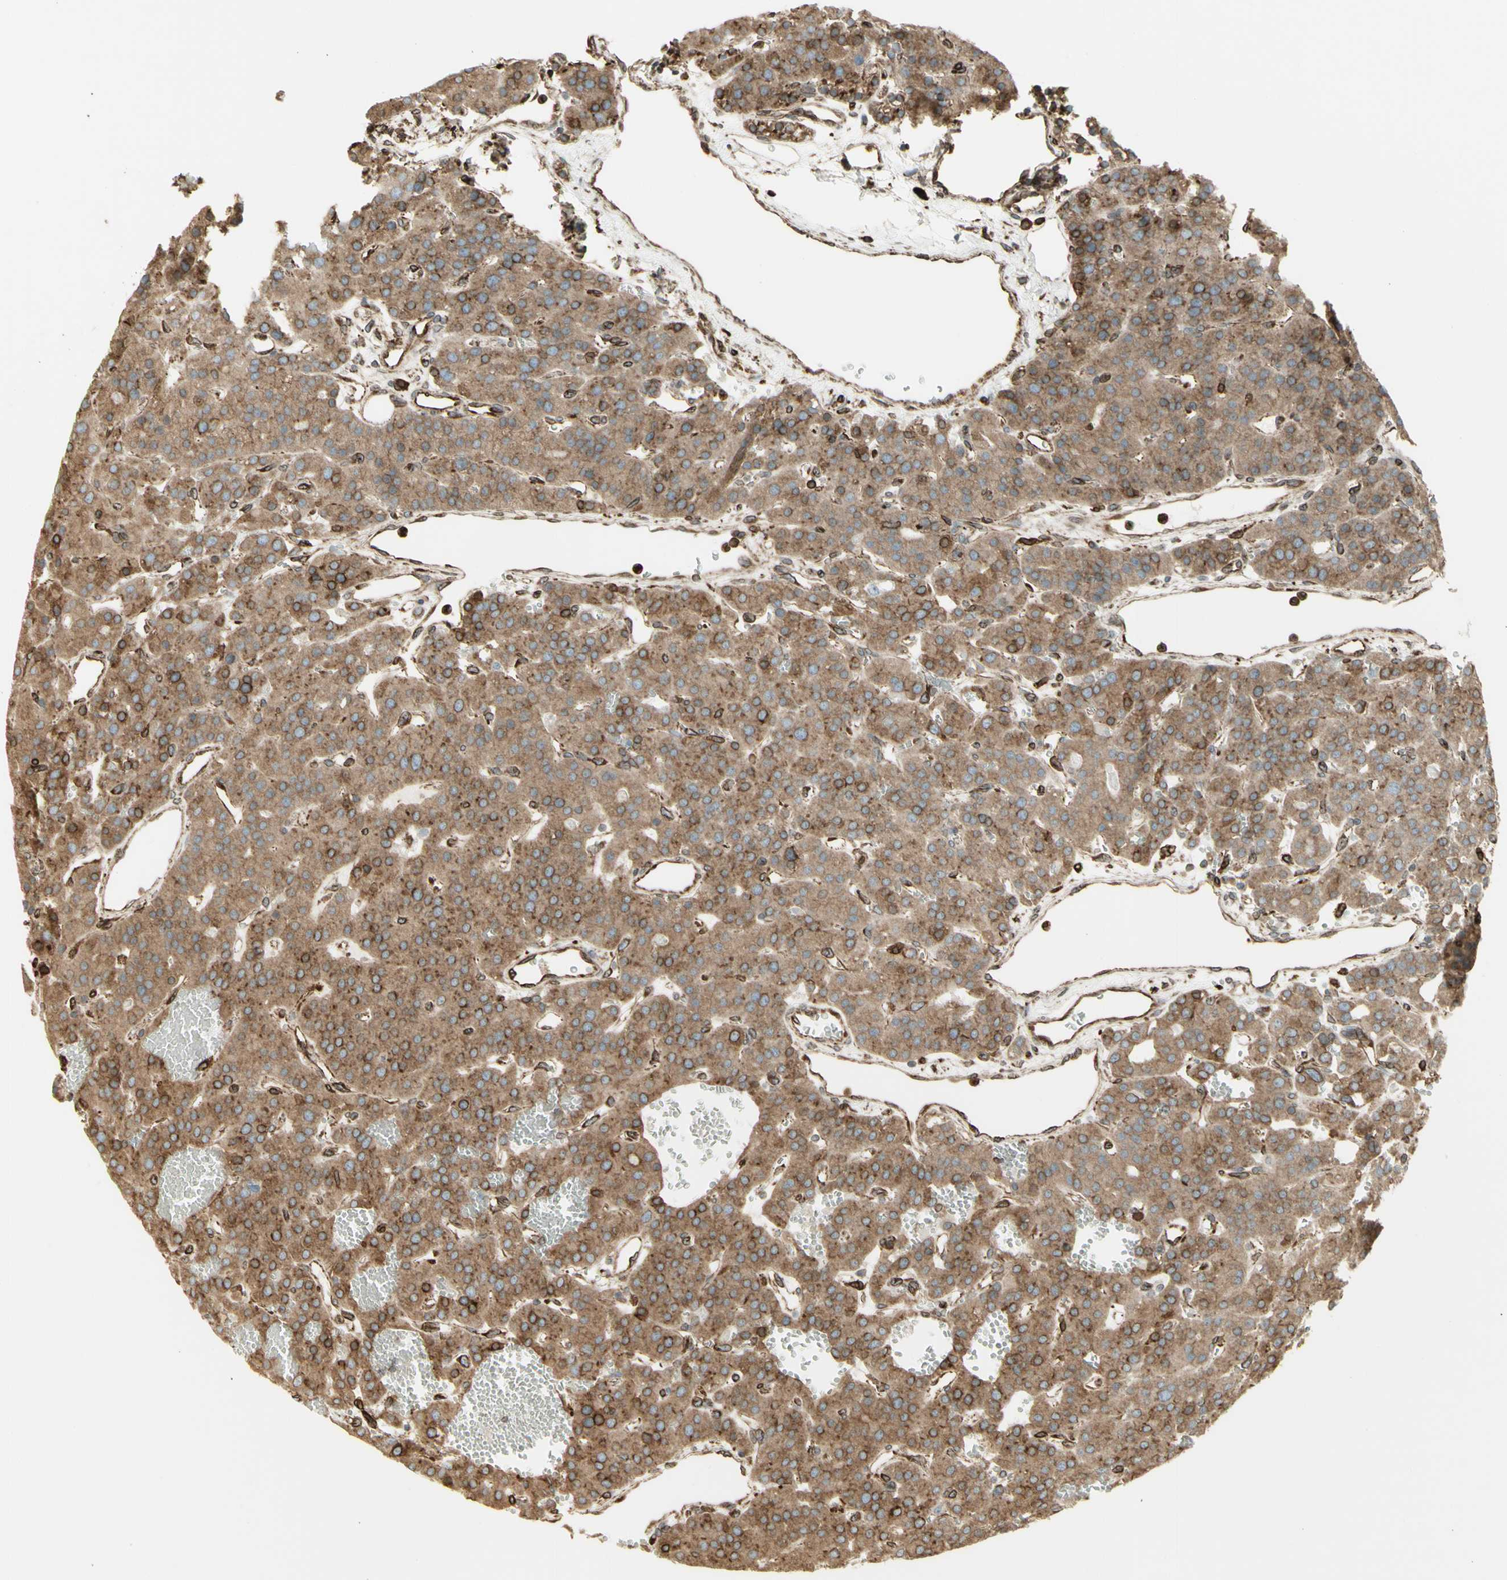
{"staining": {"intensity": "moderate", "quantity": ">75%", "location": "cytoplasmic/membranous"}, "tissue": "parathyroid gland", "cell_type": "Glandular cells", "image_type": "normal", "snomed": [{"axis": "morphology", "description": "Normal tissue, NOS"}, {"axis": "morphology", "description": "Adenoma, NOS"}, {"axis": "topography", "description": "Parathyroid gland"}], "caption": "Moderate cytoplasmic/membranous positivity is appreciated in about >75% of glandular cells in benign parathyroid gland. The protein is stained brown, and the nuclei are stained in blue (DAB (3,3'-diaminobenzidine) IHC with brightfield microscopy, high magnification).", "gene": "CANX", "patient": {"sex": "female", "age": 81}}